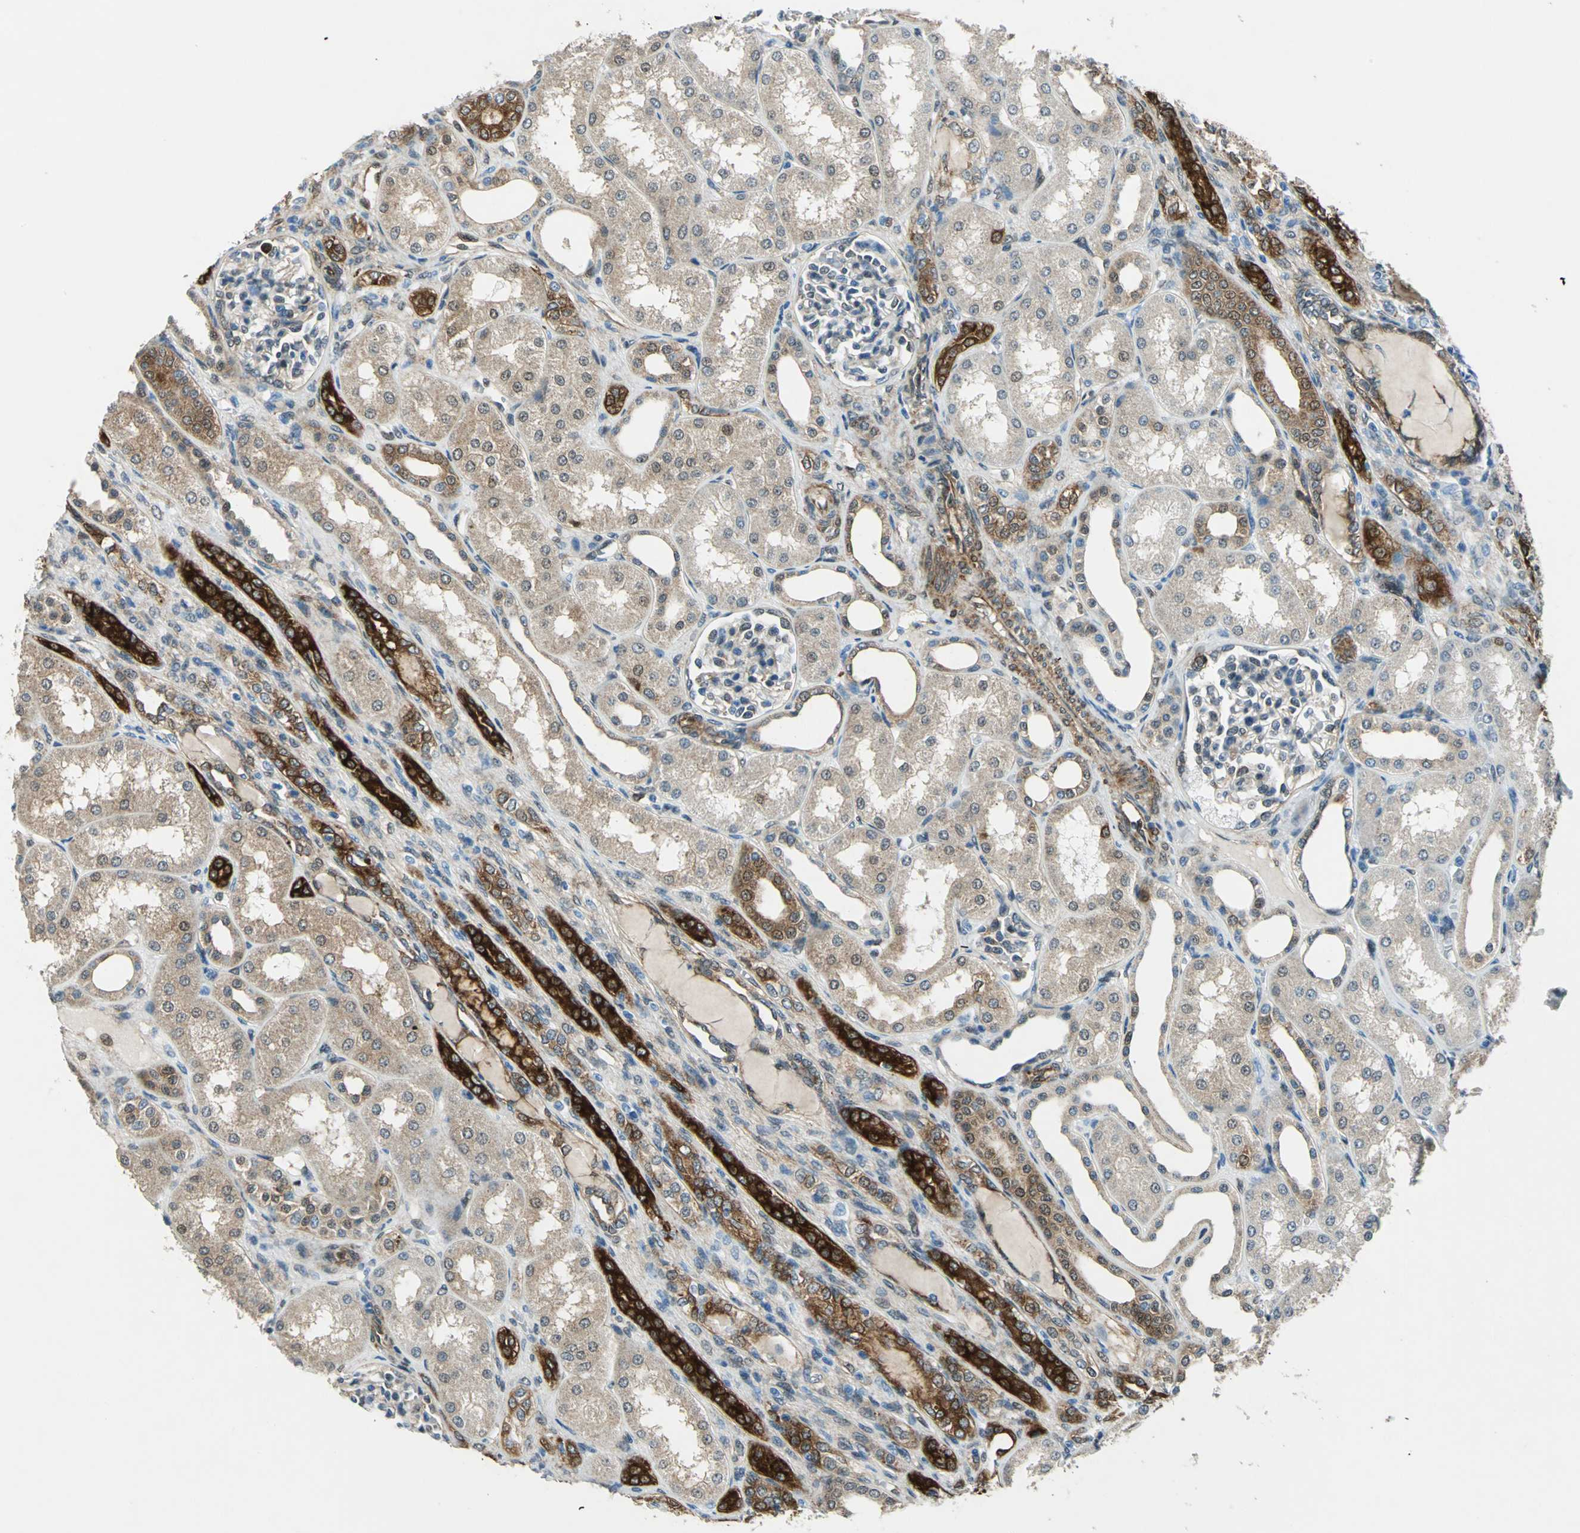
{"staining": {"intensity": "negative", "quantity": "none", "location": "none"}, "tissue": "kidney", "cell_type": "Cells in glomeruli", "image_type": "normal", "snomed": [{"axis": "morphology", "description": "Normal tissue, NOS"}, {"axis": "topography", "description": "Kidney"}], "caption": "IHC micrograph of benign kidney stained for a protein (brown), which exhibits no staining in cells in glomeruli. The staining was performed using DAB (3,3'-diaminobenzidine) to visualize the protein expression in brown, while the nuclei were stained in blue with hematoxylin (Magnification: 20x).", "gene": "HSPB1", "patient": {"sex": "male", "age": 7}}